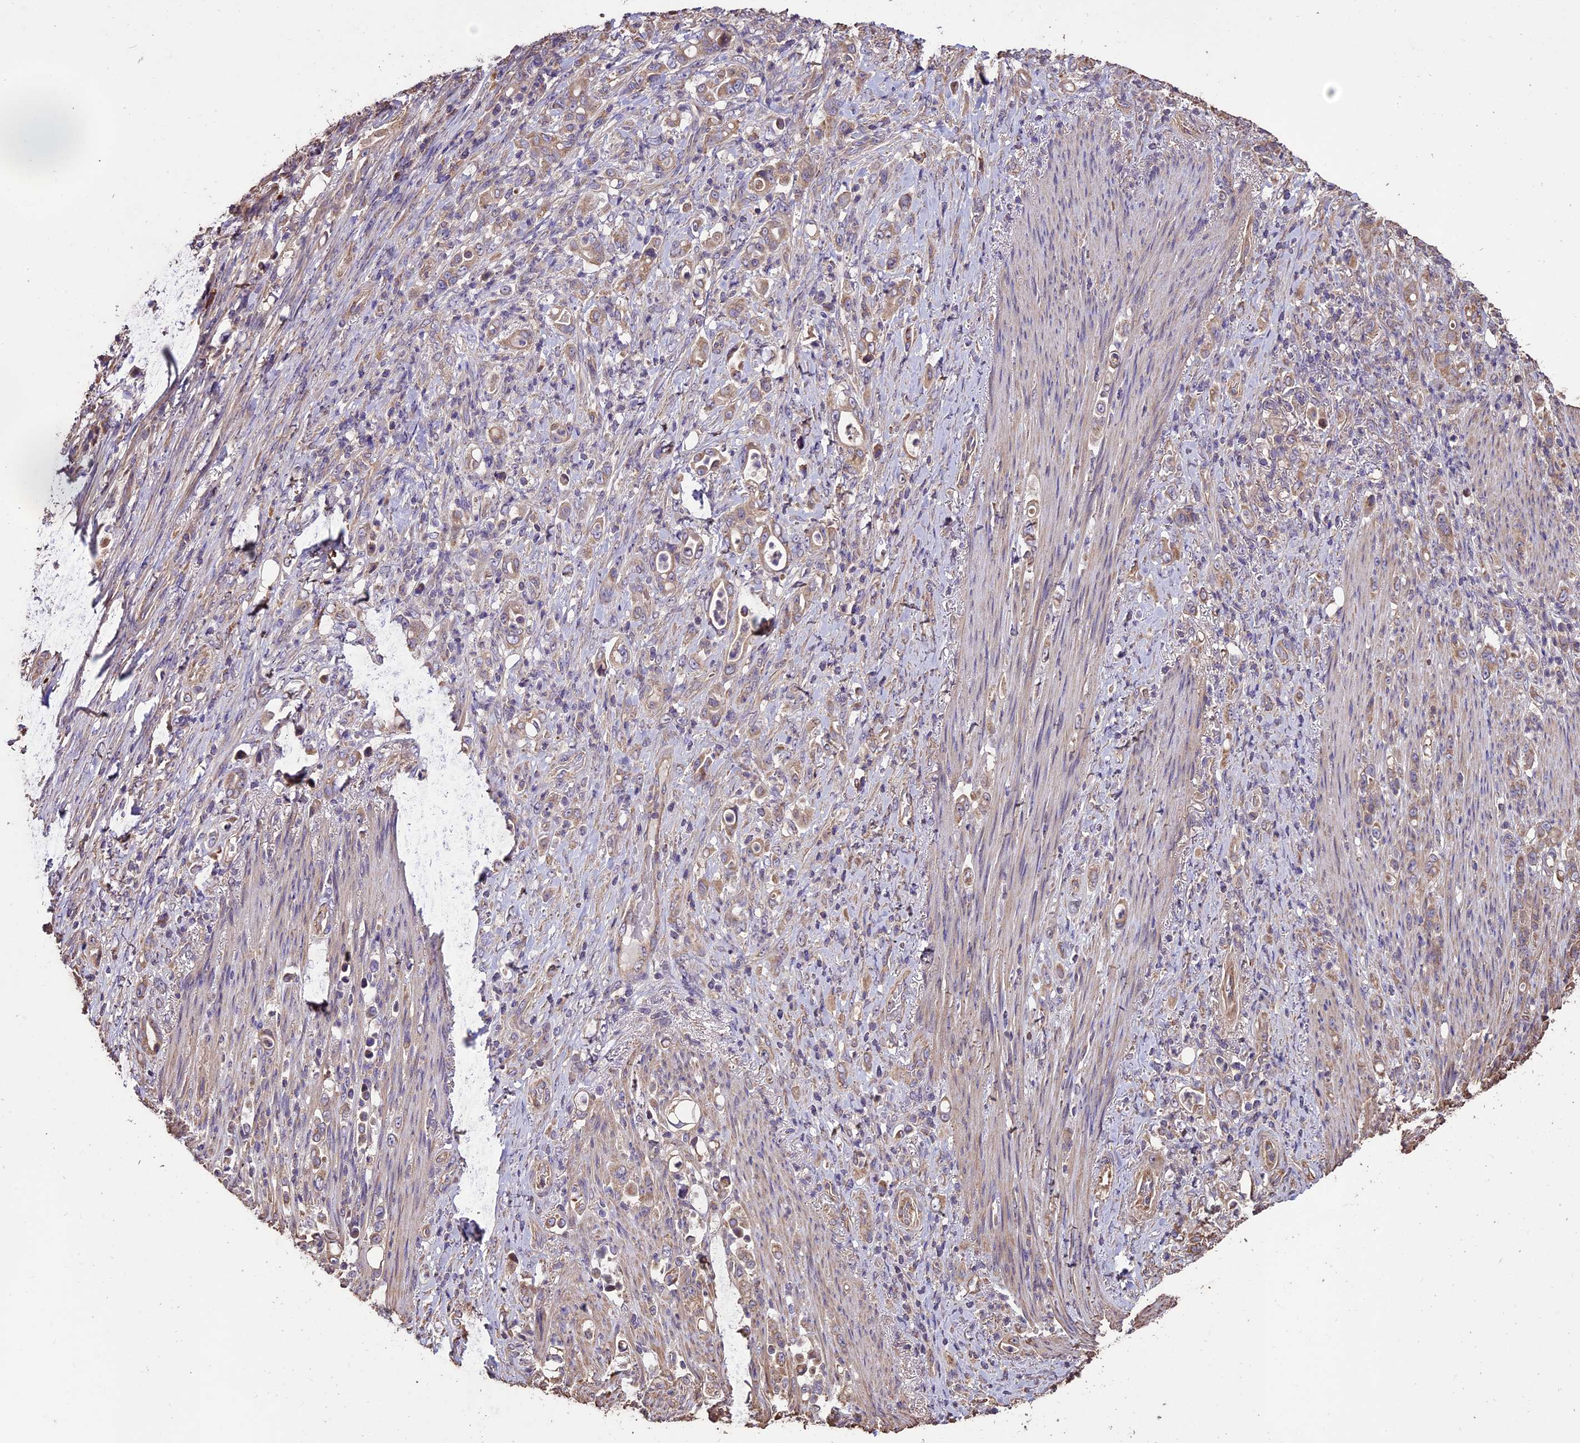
{"staining": {"intensity": "weak", "quantity": "25%-75%", "location": "cytoplasmic/membranous"}, "tissue": "stomach cancer", "cell_type": "Tumor cells", "image_type": "cancer", "snomed": [{"axis": "morphology", "description": "Normal tissue, NOS"}, {"axis": "morphology", "description": "Adenocarcinoma, NOS"}, {"axis": "topography", "description": "Stomach"}], "caption": "Human stomach adenocarcinoma stained with a protein marker reveals weak staining in tumor cells.", "gene": "PGPEP1L", "patient": {"sex": "female", "age": 79}}